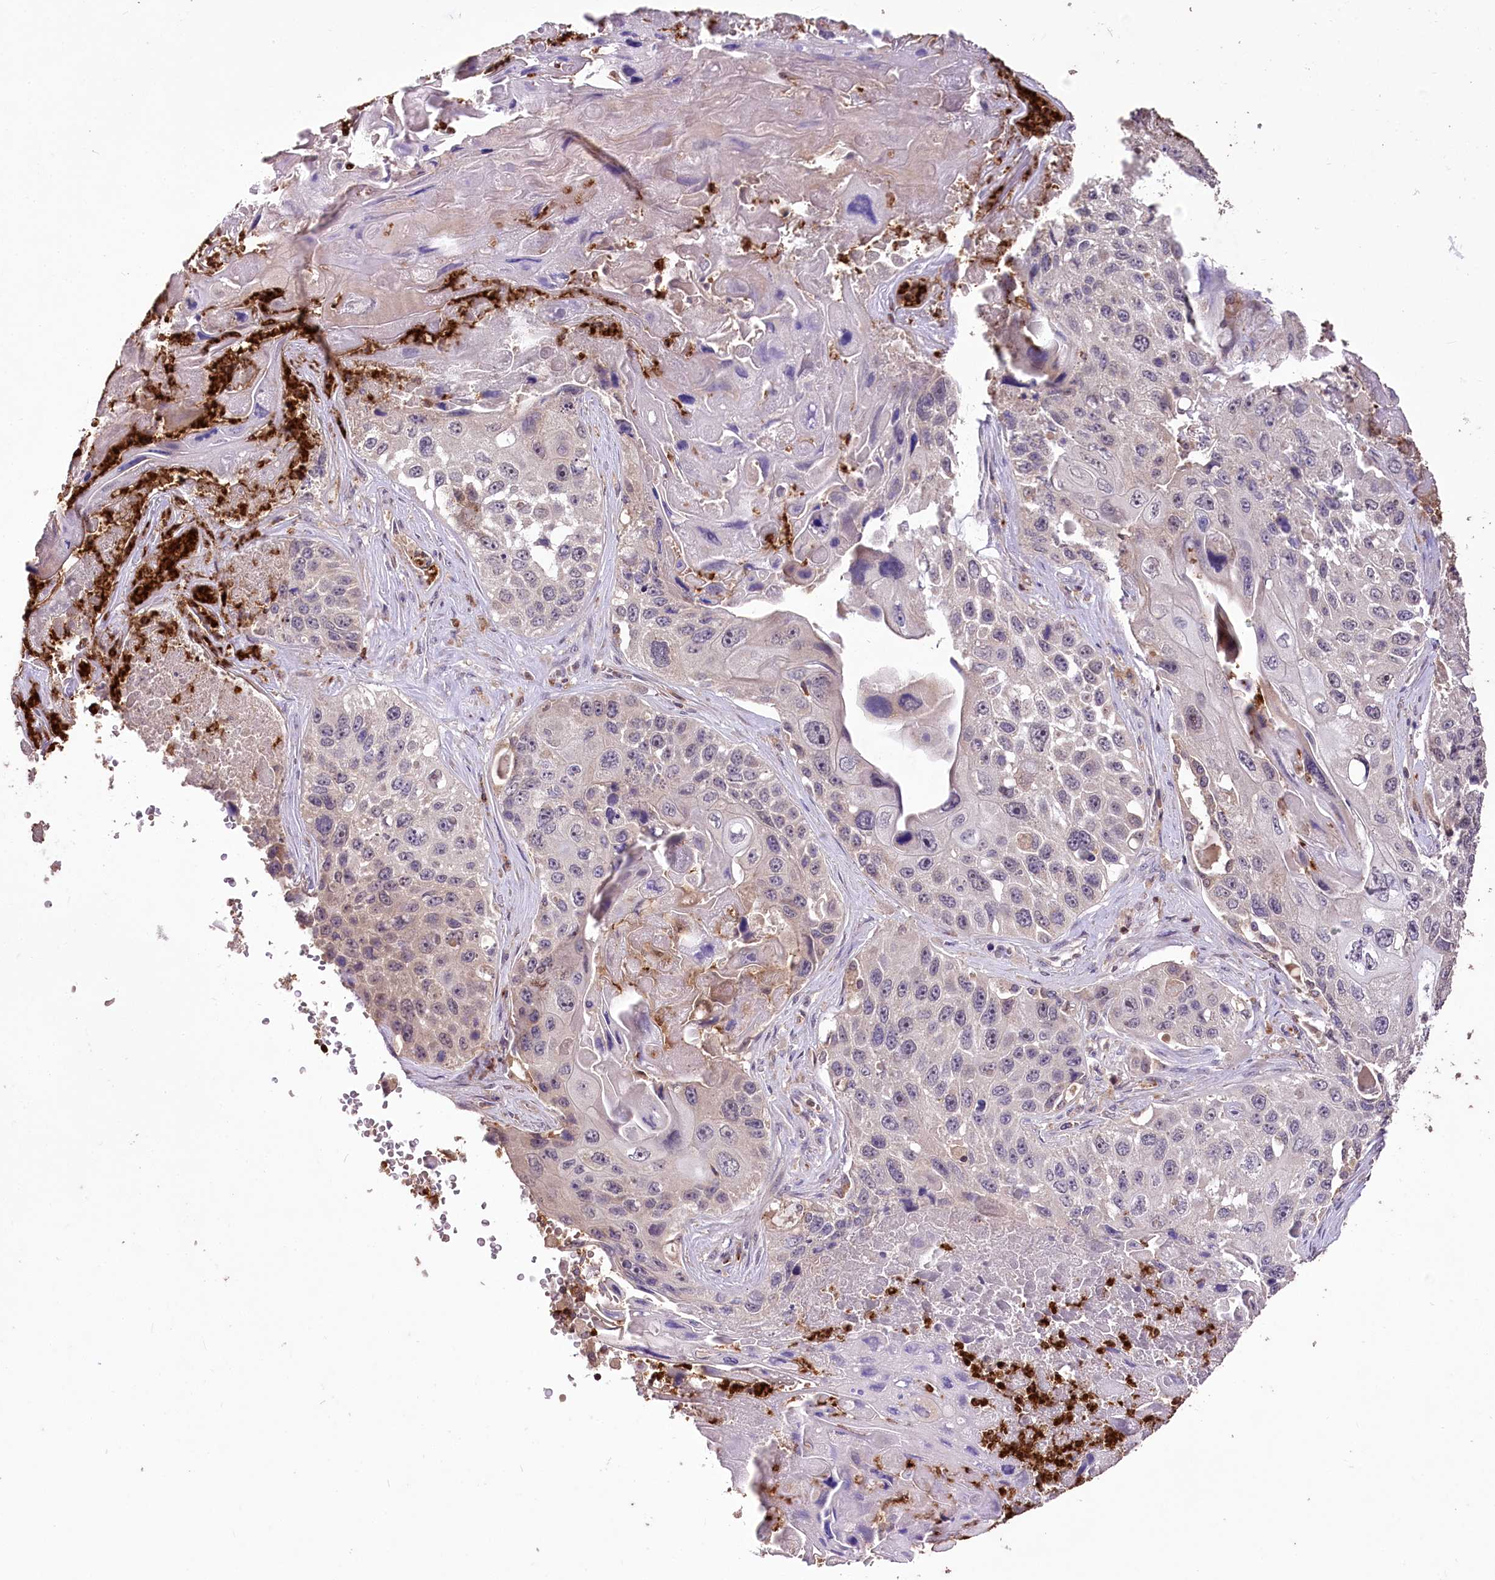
{"staining": {"intensity": "negative", "quantity": "none", "location": "none"}, "tissue": "lung cancer", "cell_type": "Tumor cells", "image_type": "cancer", "snomed": [{"axis": "morphology", "description": "Squamous cell carcinoma, NOS"}, {"axis": "topography", "description": "Lung"}], "caption": "Squamous cell carcinoma (lung) was stained to show a protein in brown. There is no significant staining in tumor cells. The staining is performed using DAB (3,3'-diaminobenzidine) brown chromogen with nuclei counter-stained in using hematoxylin.", "gene": "SERGEF", "patient": {"sex": "male", "age": 61}}